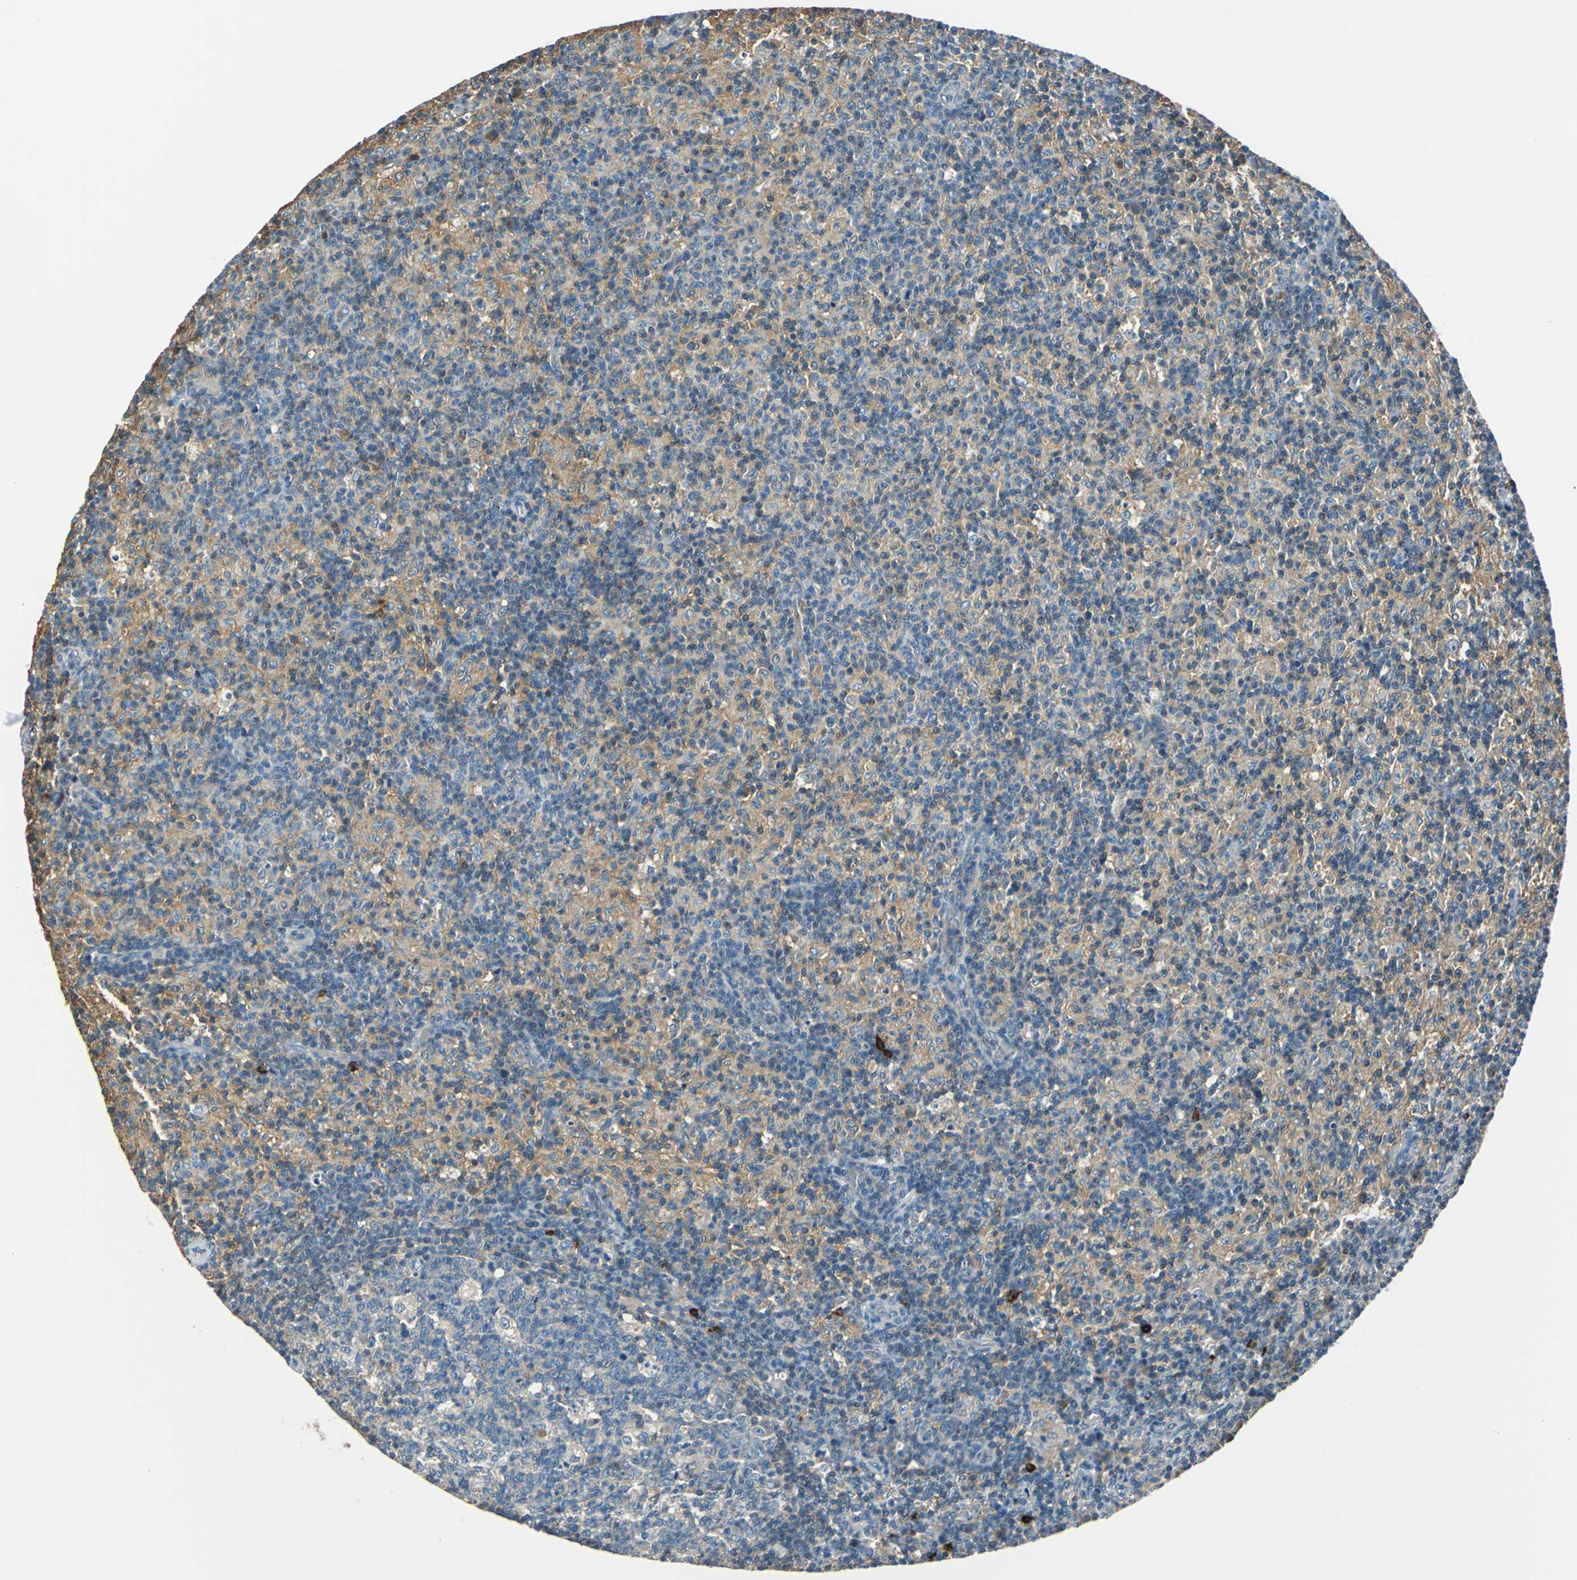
{"staining": {"intensity": "weak", "quantity": ">75%", "location": "cytoplasmic/membranous"}, "tissue": "lymph node", "cell_type": "Germinal center cells", "image_type": "normal", "snomed": [{"axis": "morphology", "description": "Normal tissue, NOS"}, {"axis": "morphology", "description": "Inflammation, NOS"}, {"axis": "topography", "description": "Lymph node"}], "caption": "A brown stain highlights weak cytoplasmic/membranous positivity of a protein in germinal center cells of unremarkable lymph node.", "gene": "CPA3", "patient": {"sex": "male", "age": 55}}